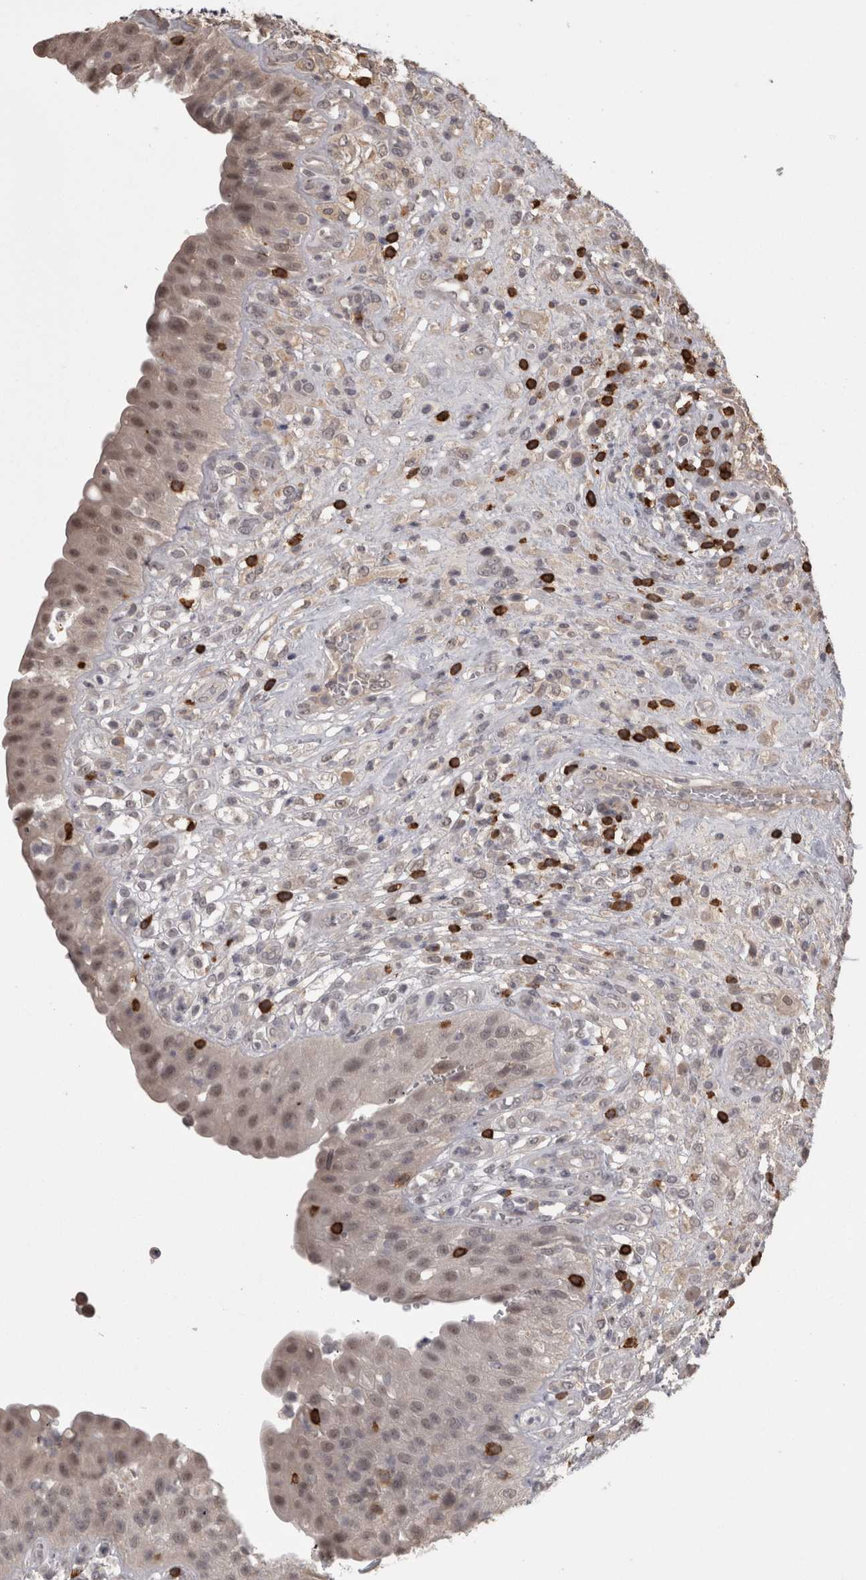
{"staining": {"intensity": "weak", "quantity": "25%-75%", "location": "cytoplasmic/membranous,nuclear"}, "tissue": "urinary bladder", "cell_type": "Urothelial cells", "image_type": "normal", "snomed": [{"axis": "morphology", "description": "Normal tissue, NOS"}, {"axis": "topography", "description": "Urinary bladder"}], "caption": "Brown immunohistochemical staining in normal urinary bladder exhibits weak cytoplasmic/membranous,nuclear staining in about 25%-75% of urothelial cells.", "gene": "SKAP1", "patient": {"sex": "female", "age": 62}}